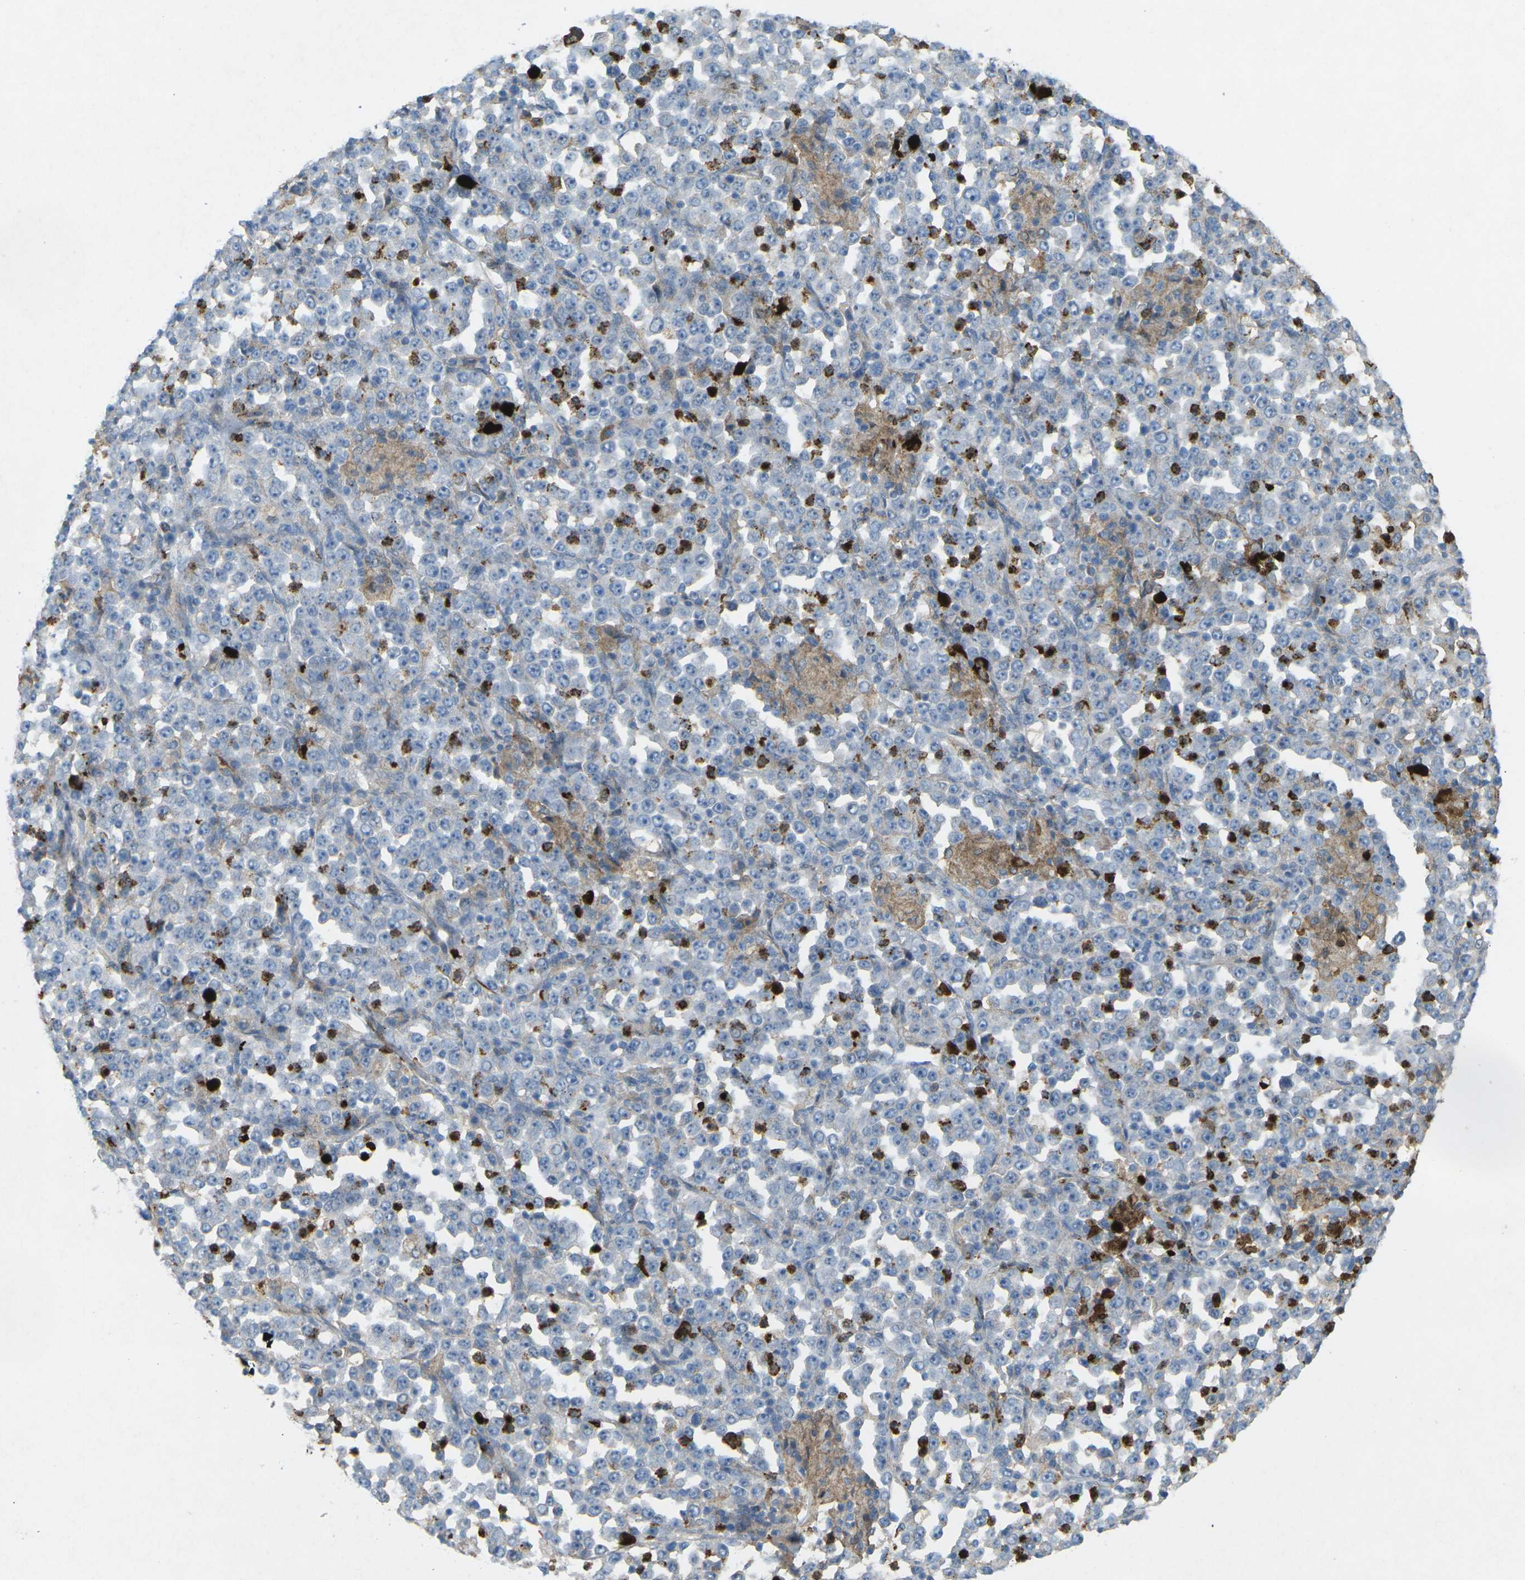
{"staining": {"intensity": "negative", "quantity": "none", "location": "none"}, "tissue": "stomach cancer", "cell_type": "Tumor cells", "image_type": "cancer", "snomed": [{"axis": "morphology", "description": "Normal tissue, NOS"}, {"axis": "morphology", "description": "Adenocarcinoma, NOS"}, {"axis": "topography", "description": "Stomach, upper"}, {"axis": "topography", "description": "Stomach"}], "caption": "Stomach cancer (adenocarcinoma) stained for a protein using immunohistochemistry reveals no expression tumor cells.", "gene": "STK11", "patient": {"sex": "male", "age": 59}}